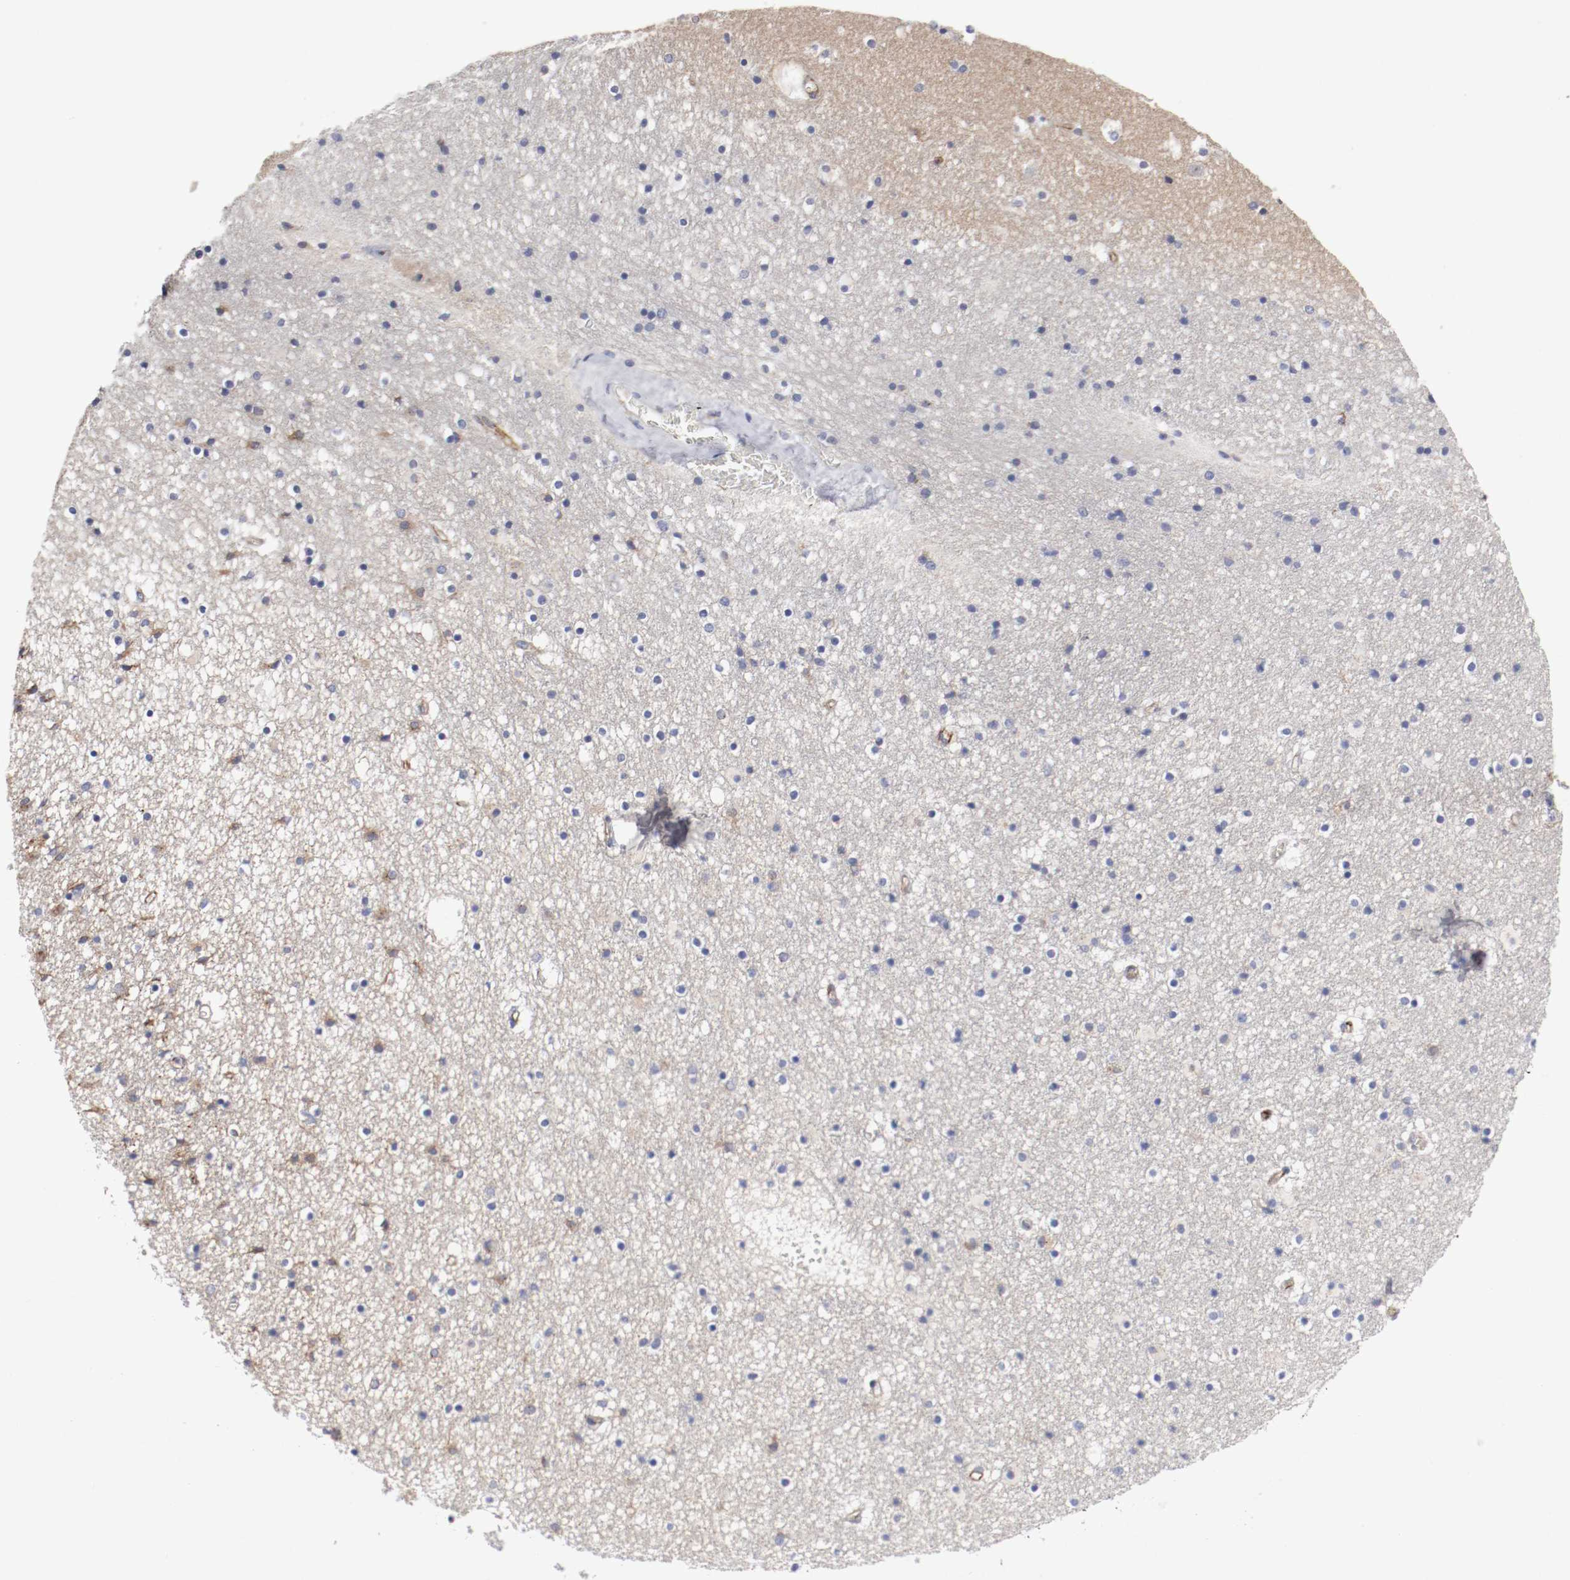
{"staining": {"intensity": "moderate", "quantity": "<25%", "location": "cytoplasmic/membranous"}, "tissue": "caudate", "cell_type": "Glial cells", "image_type": "normal", "snomed": [{"axis": "morphology", "description": "Normal tissue, NOS"}, {"axis": "topography", "description": "Lateral ventricle wall"}], "caption": "An IHC micrograph of unremarkable tissue is shown. Protein staining in brown shows moderate cytoplasmic/membranous positivity in caudate within glial cells. (brown staining indicates protein expression, while blue staining denotes nuclei).", "gene": "GIT1", "patient": {"sex": "male", "age": 45}}